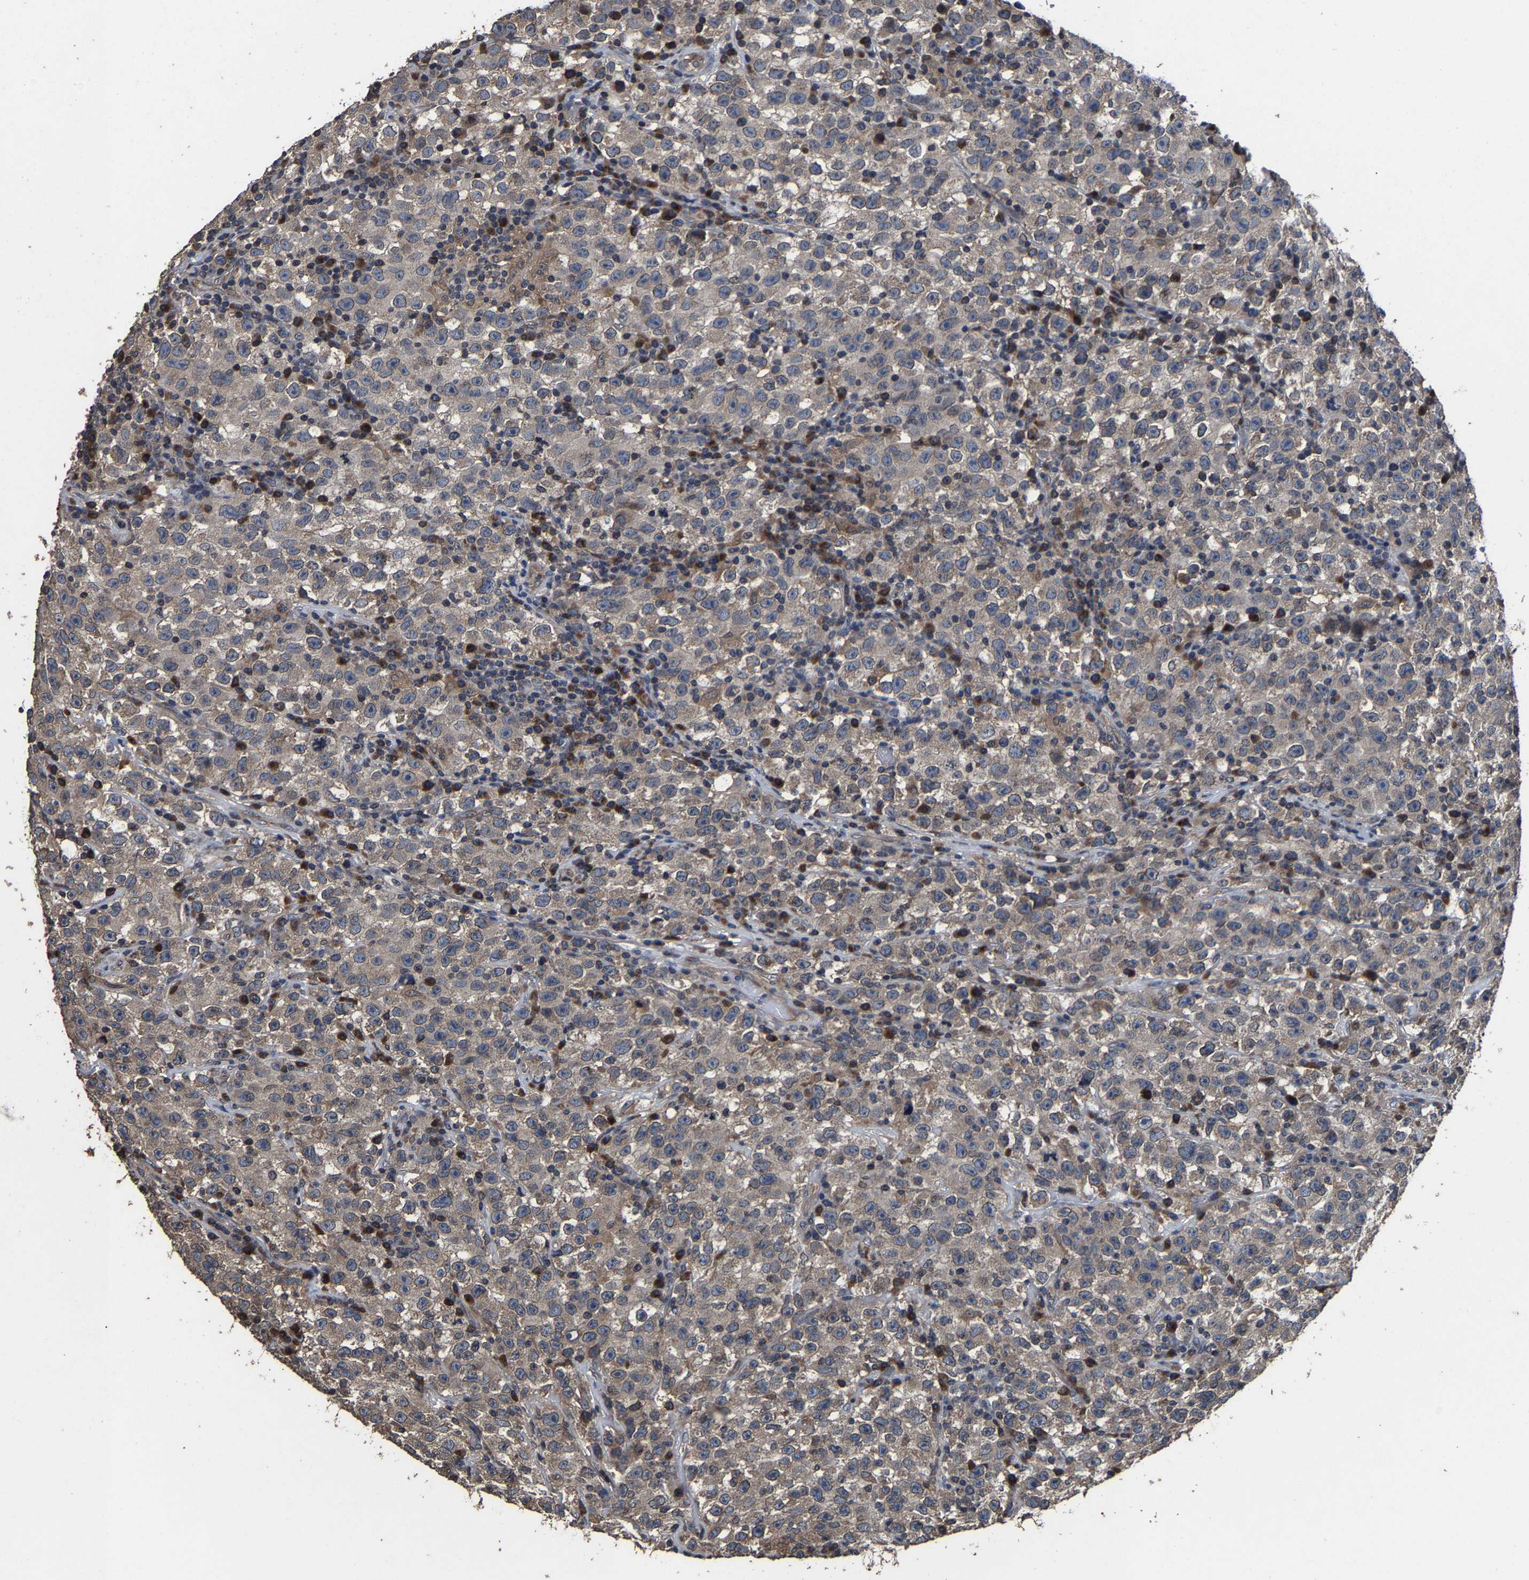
{"staining": {"intensity": "weak", "quantity": ">75%", "location": "cytoplasmic/membranous"}, "tissue": "testis cancer", "cell_type": "Tumor cells", "image_type": "cancer", "snomed": [{"axis": "morphology", "description": "Seminoma, NOS"}, {"axis": "topography", "description": "Testis"}], "caption": "Immunohistochemical staining of testis cancer (seminoma) exhibits weak cytoplasmic/membranous protein positivity in approximately >75% of tumor cells. The protein of interest is stained brown, and the nuclei are stained in blue (DAB IHC with brightfield microscopy, high magnification).", "gene": "EBAG9", "patient": {"sex": "male", "age": 22}}